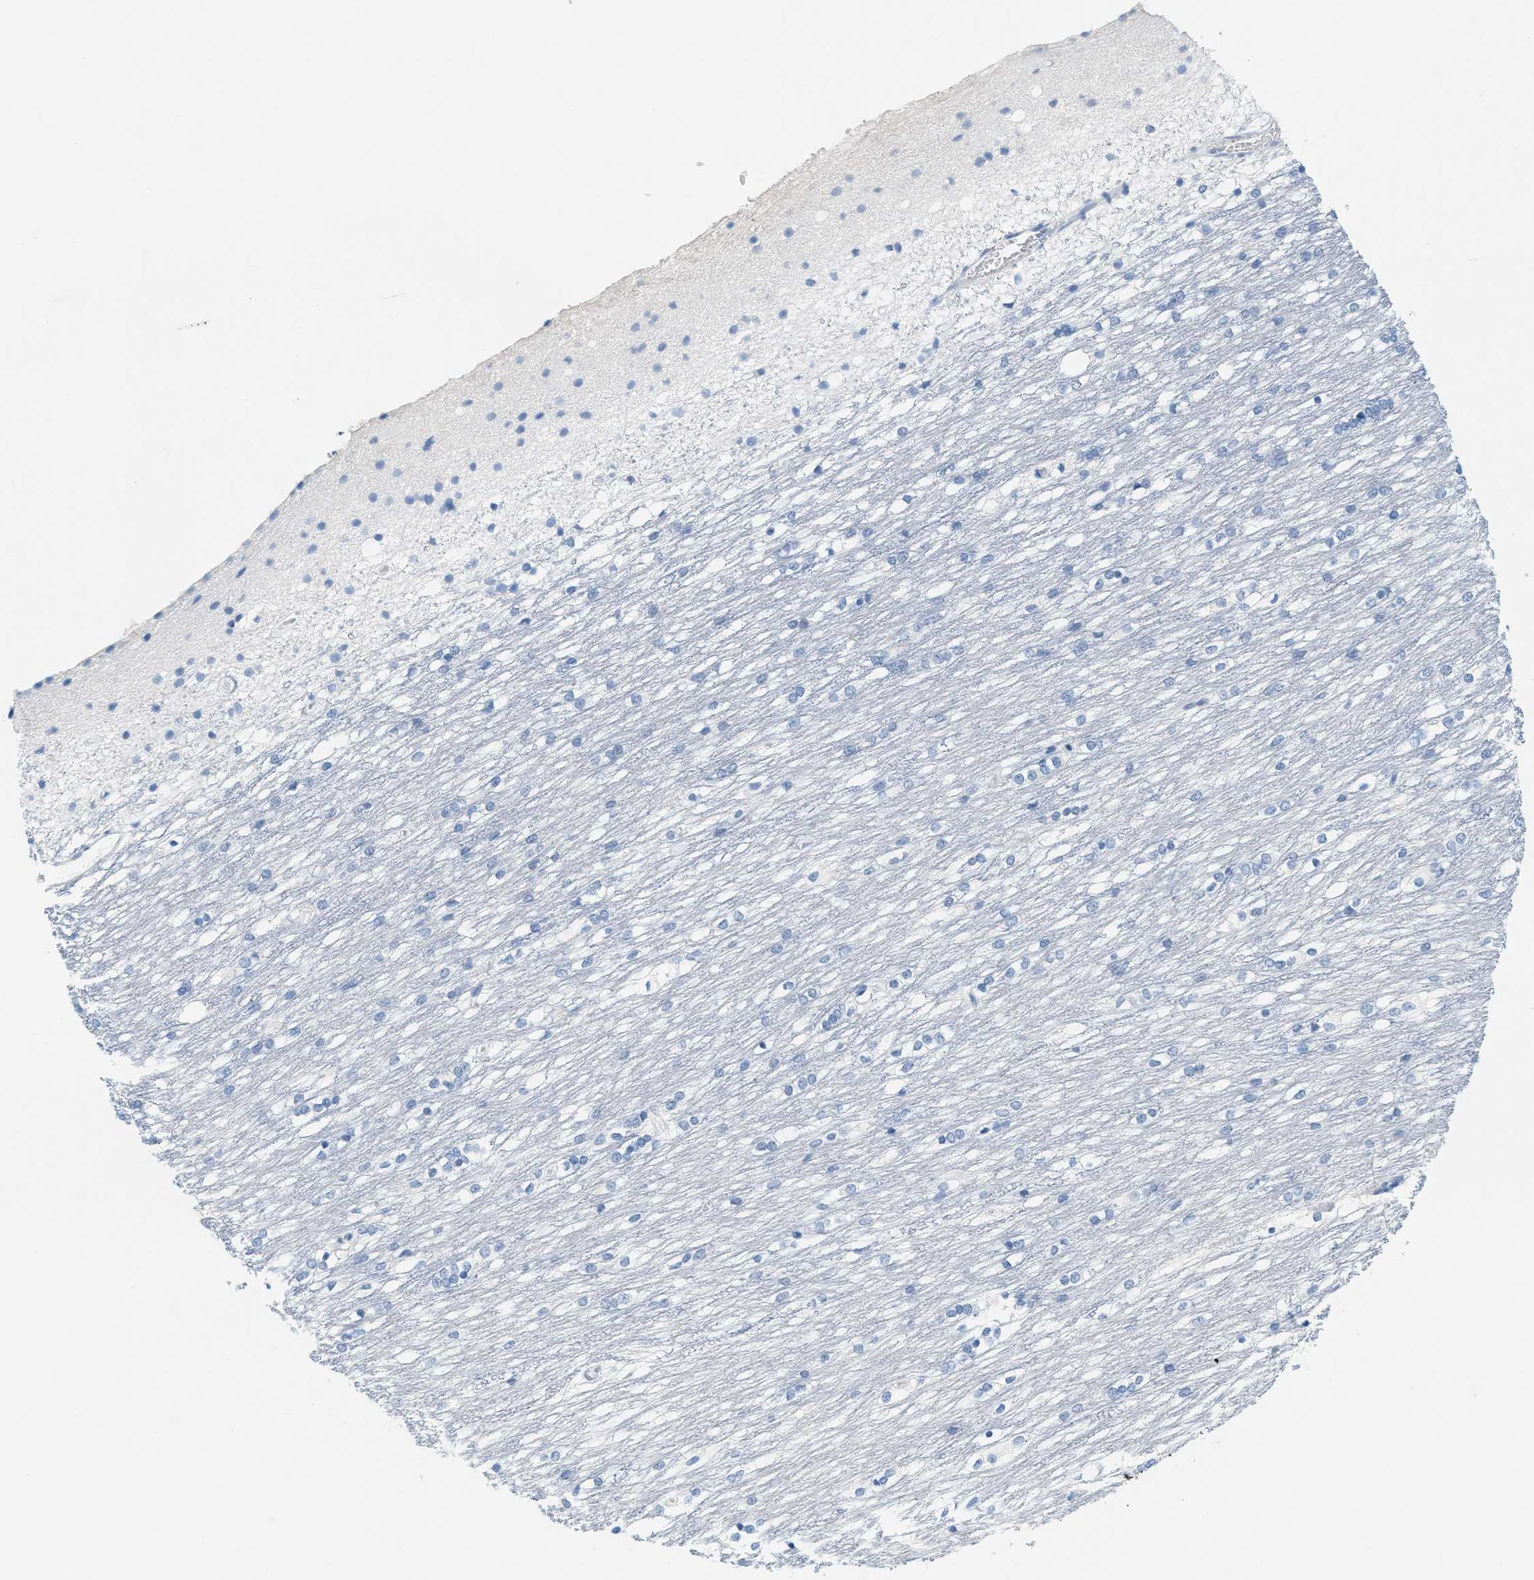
{"staining": {"intensity": "negative", "quantity": "none", "location": "none"}, "tissue": "caudate", "cell_type": "Glial cells", "image_type": "normal", "snomed": [{"axis": "morphology", "description": "Normal tissue, NOS"}, {"axis": "topography", "description": "Lateral ventricle wall"}], "caption": "DAB (3,3'-diaminobenzidine) immunohistochemical staining of unremarkable caudate reveals no significant positivity in glial cells. Nuclei are stained in blue.", "gene": "LCN2", "patient": {"sex": "female", "age": 19}}